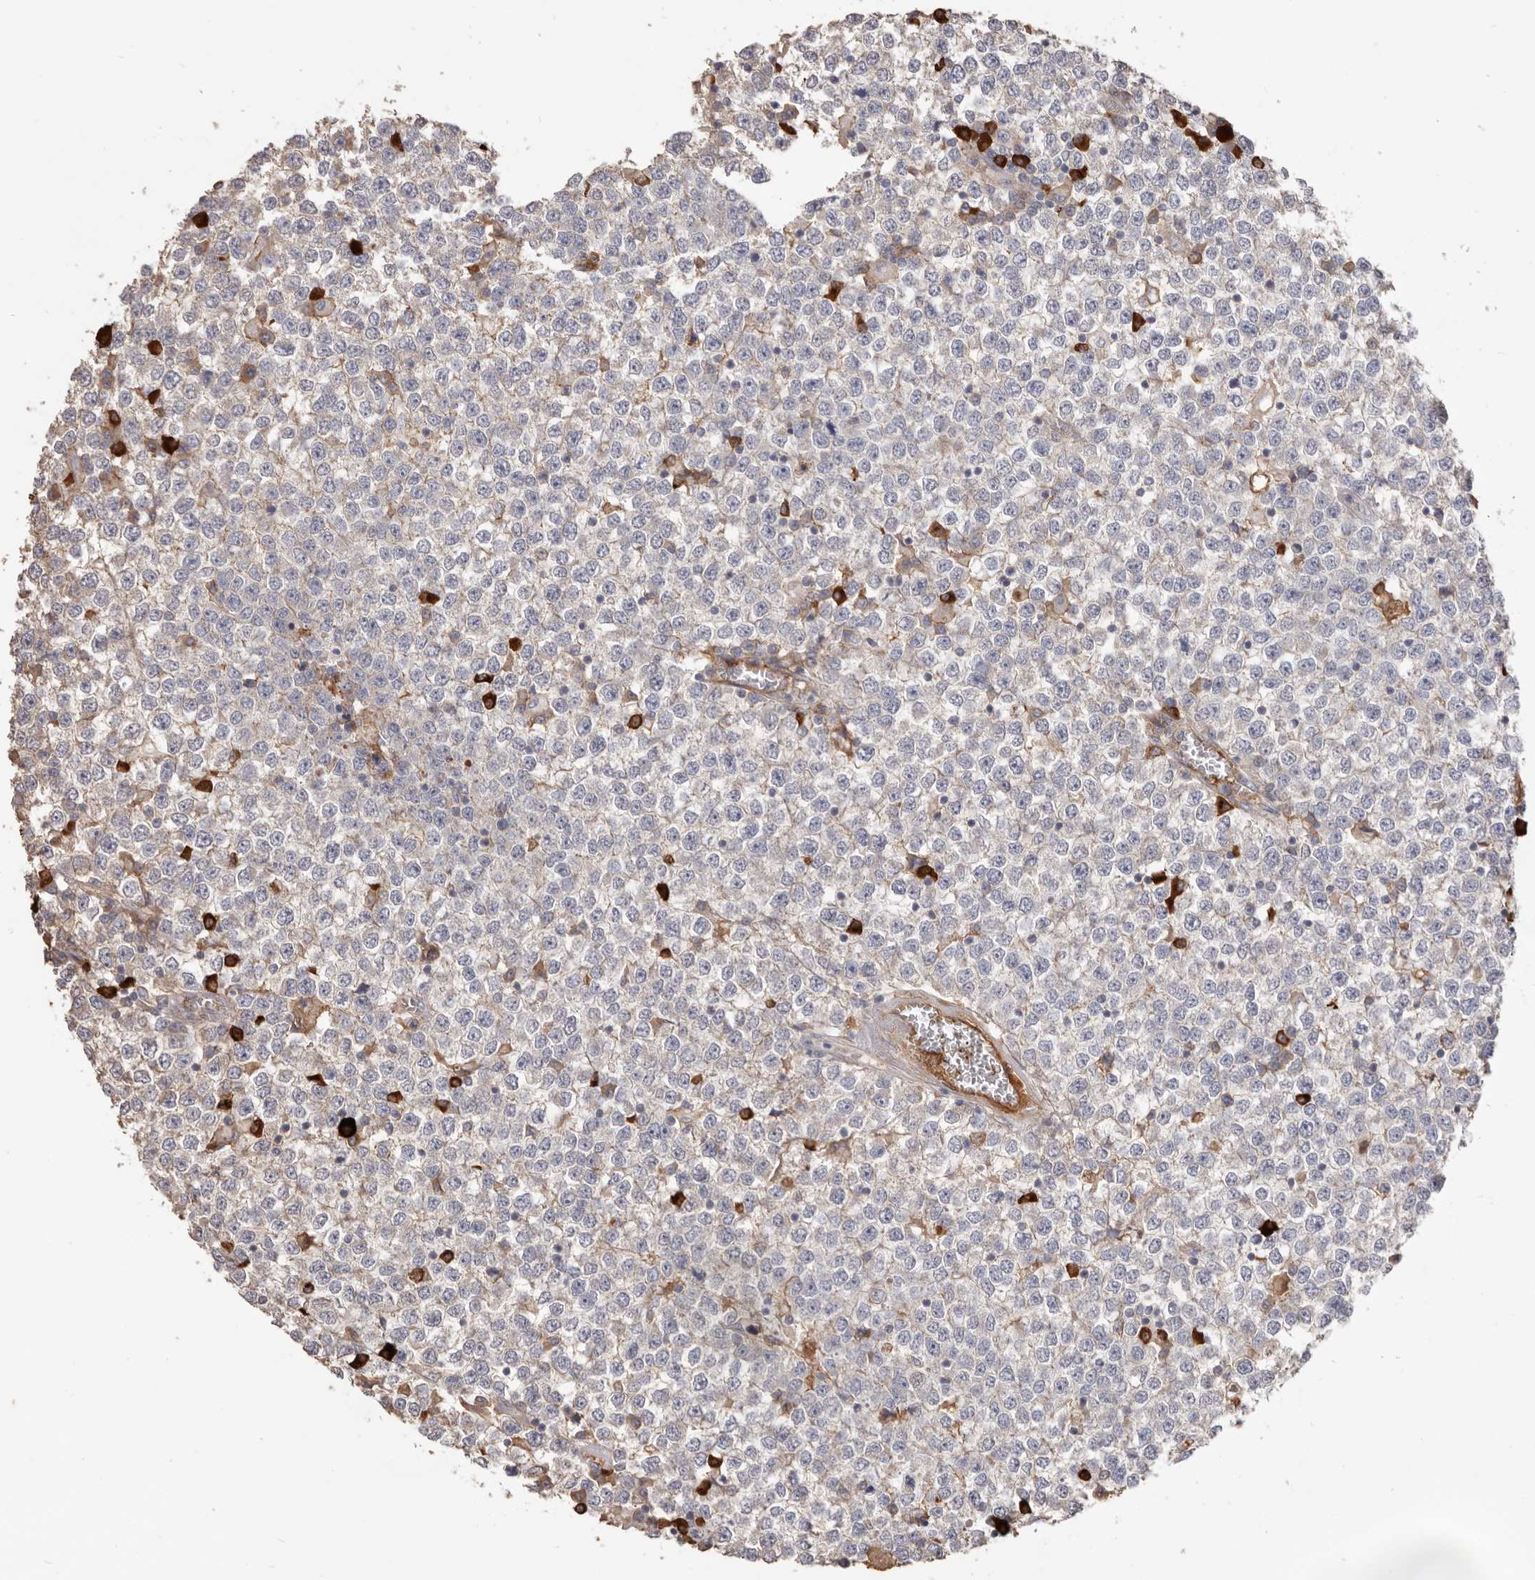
{"staining": {"intensity": "negative", "quantity": "none", "location": "none"}, "tissue": "testis cancer", "cell_type": "Tumor cells", "image_type": "cancer", "snomed": [{"axis": "morphology", "description": "Seminoma, NOS"}, {"axis": "topography", "description": "Testis"}], "caption": "Micrograph shows no protein staining in tumor cells of testis seminoma tissue.", "gene": "HCAR2", "patient": {"sex": "male", "age": 65}}